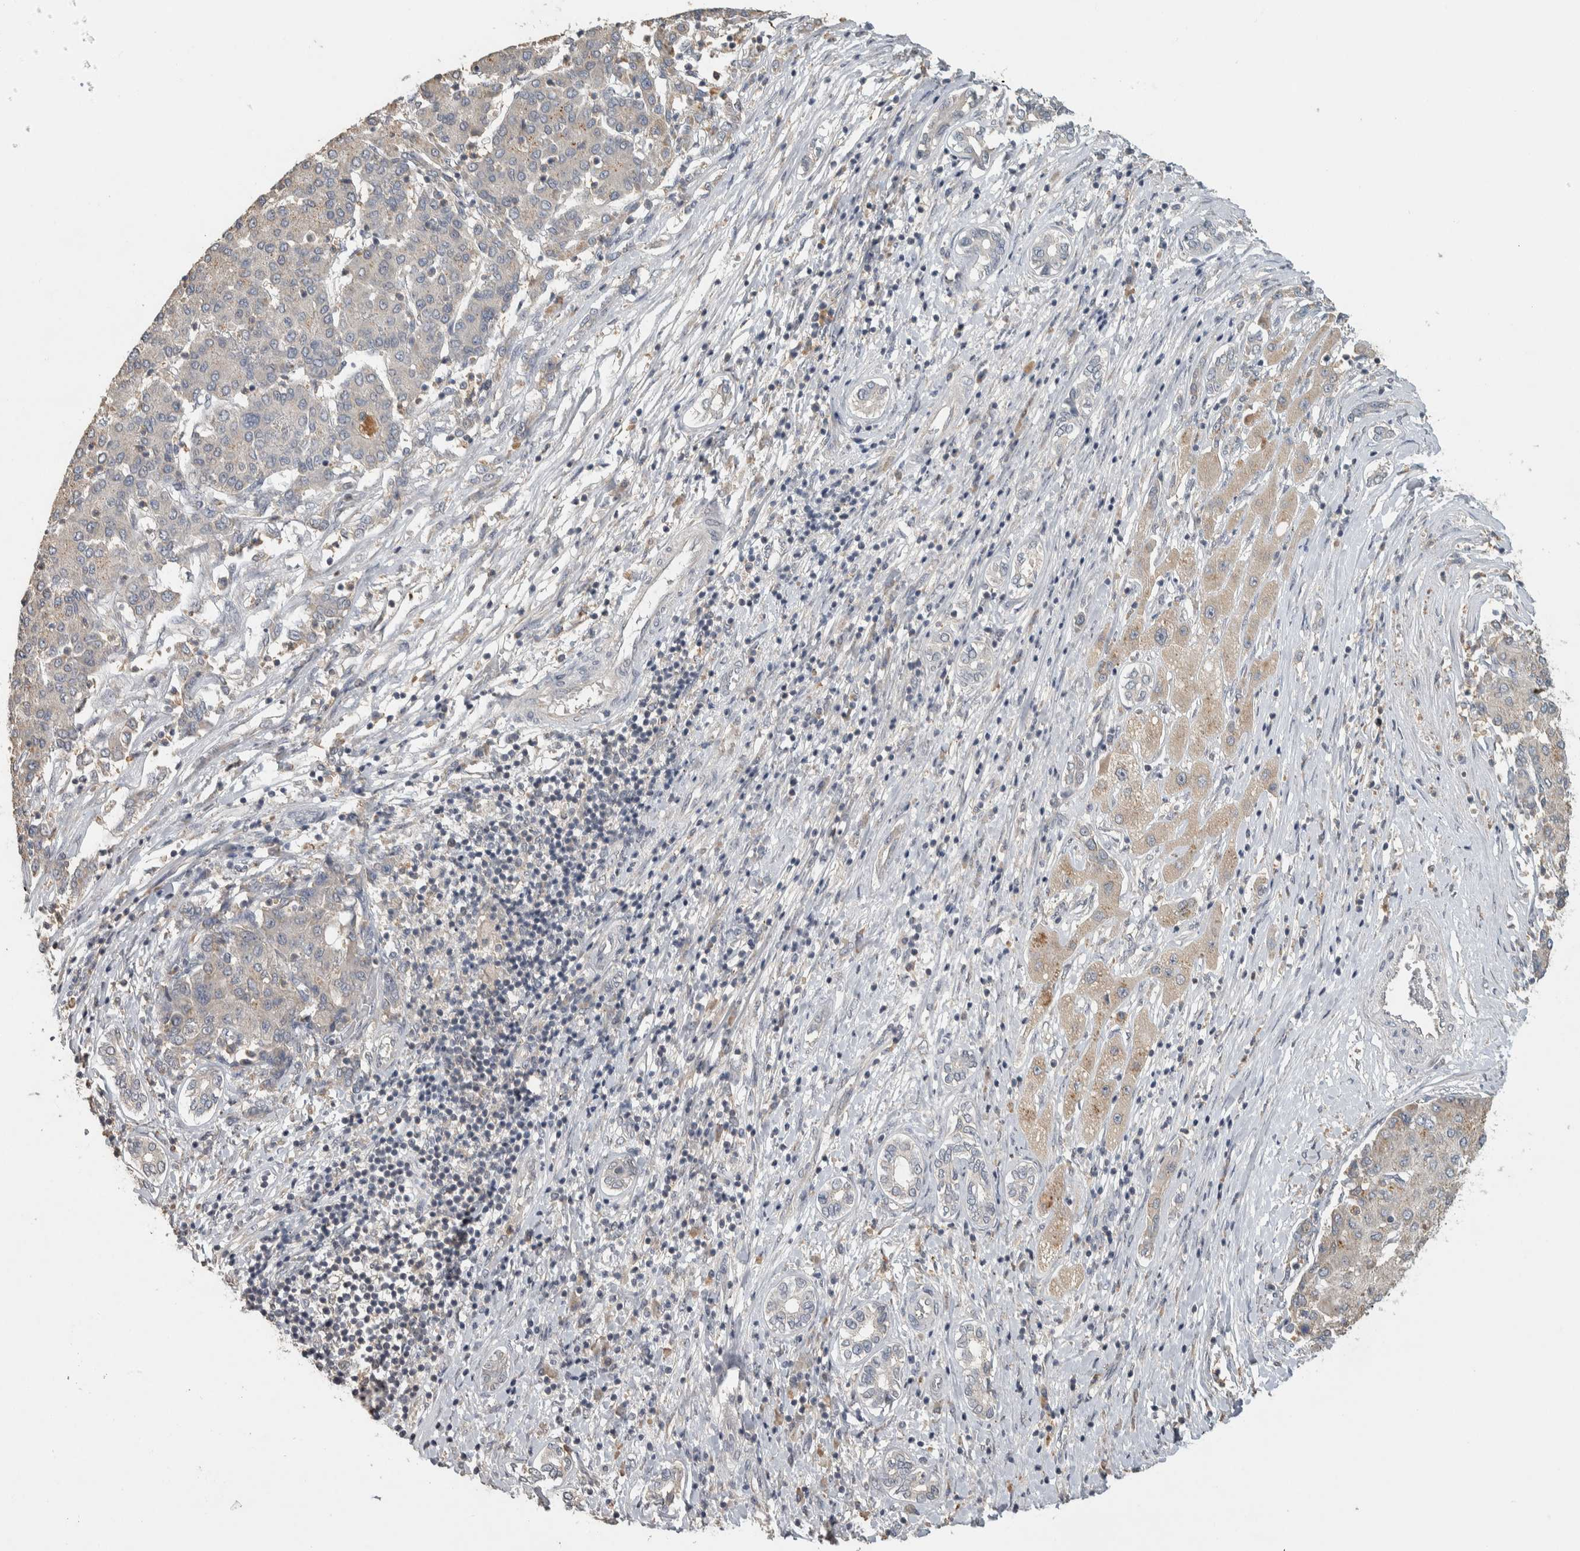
{"staining": {"intensity": "negative", "quantity": "none", "location": "none"}, "tissue": "liver cancer", "cell_type": "Tumor cells", "image_type": "cancer", "snomed": [{"axis": "morphology", "description": "Carcinoma, Hepatocellular, NOS"}, {"axis": "topography", "description": "Liver"}], "caption": "A high-resolution histopathology image shows immunohistochemistry (IHC) staining of liver cancer, which exhibits no significant staining in tumor cells.", "gene": "EIF3H", "patient": {"sex": "male", "age": 65}}